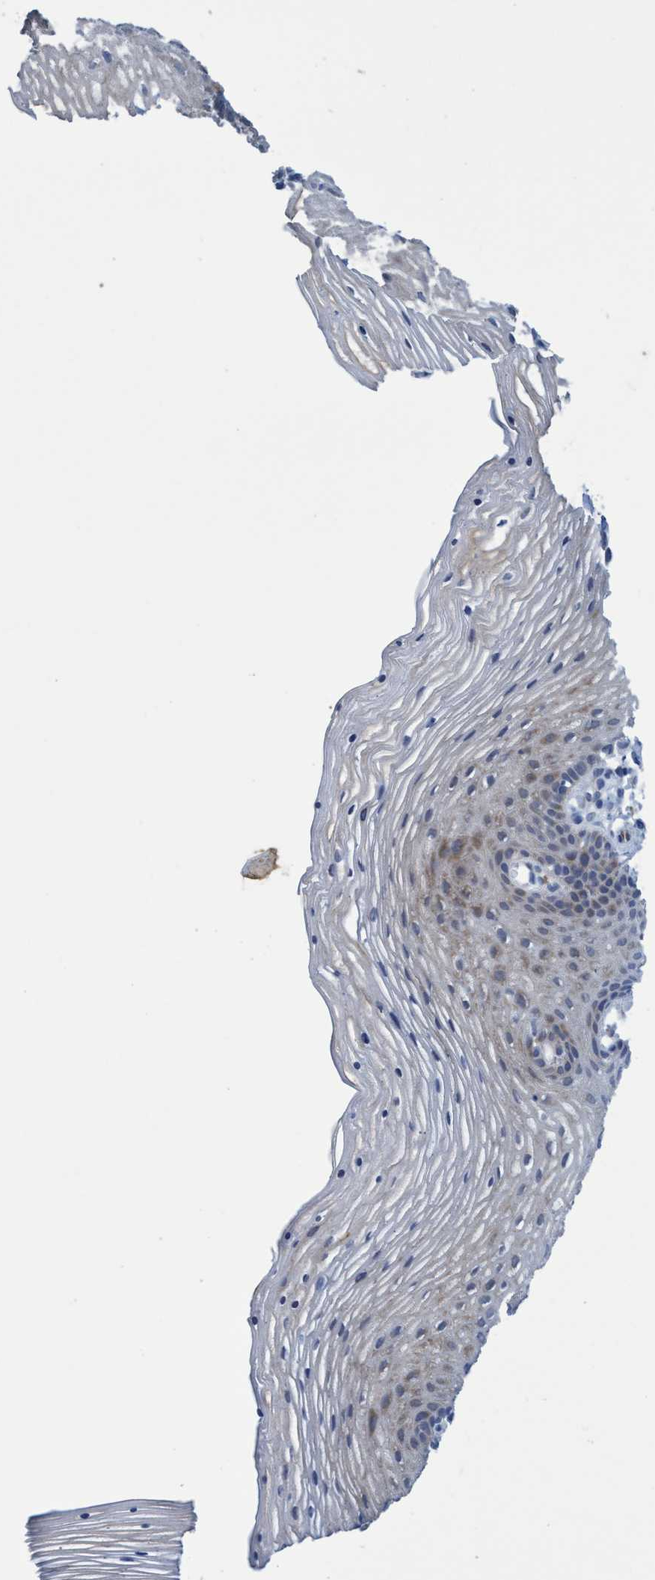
{"staining": {"intensity": "weak", "quantity": "<25%", "location": "cytoplasmic/membranous"}, "tissue": "vagina", "cell_type": "Squamous epithelial cells", "image_type": "normal", "snomed": [{"axis": "morphology", "description": "Normal tissue, NOS"}, {"axis": "topography", "description": "Vagina"}], "caption": "Immunohistochemistry photomicrograph of unremarkable human vagina stained for a protein (brown), which displays no staining in squamous epithelial cells.", "gene": "SLC43A2", "patient": {"sex": "female", "age": 32}}